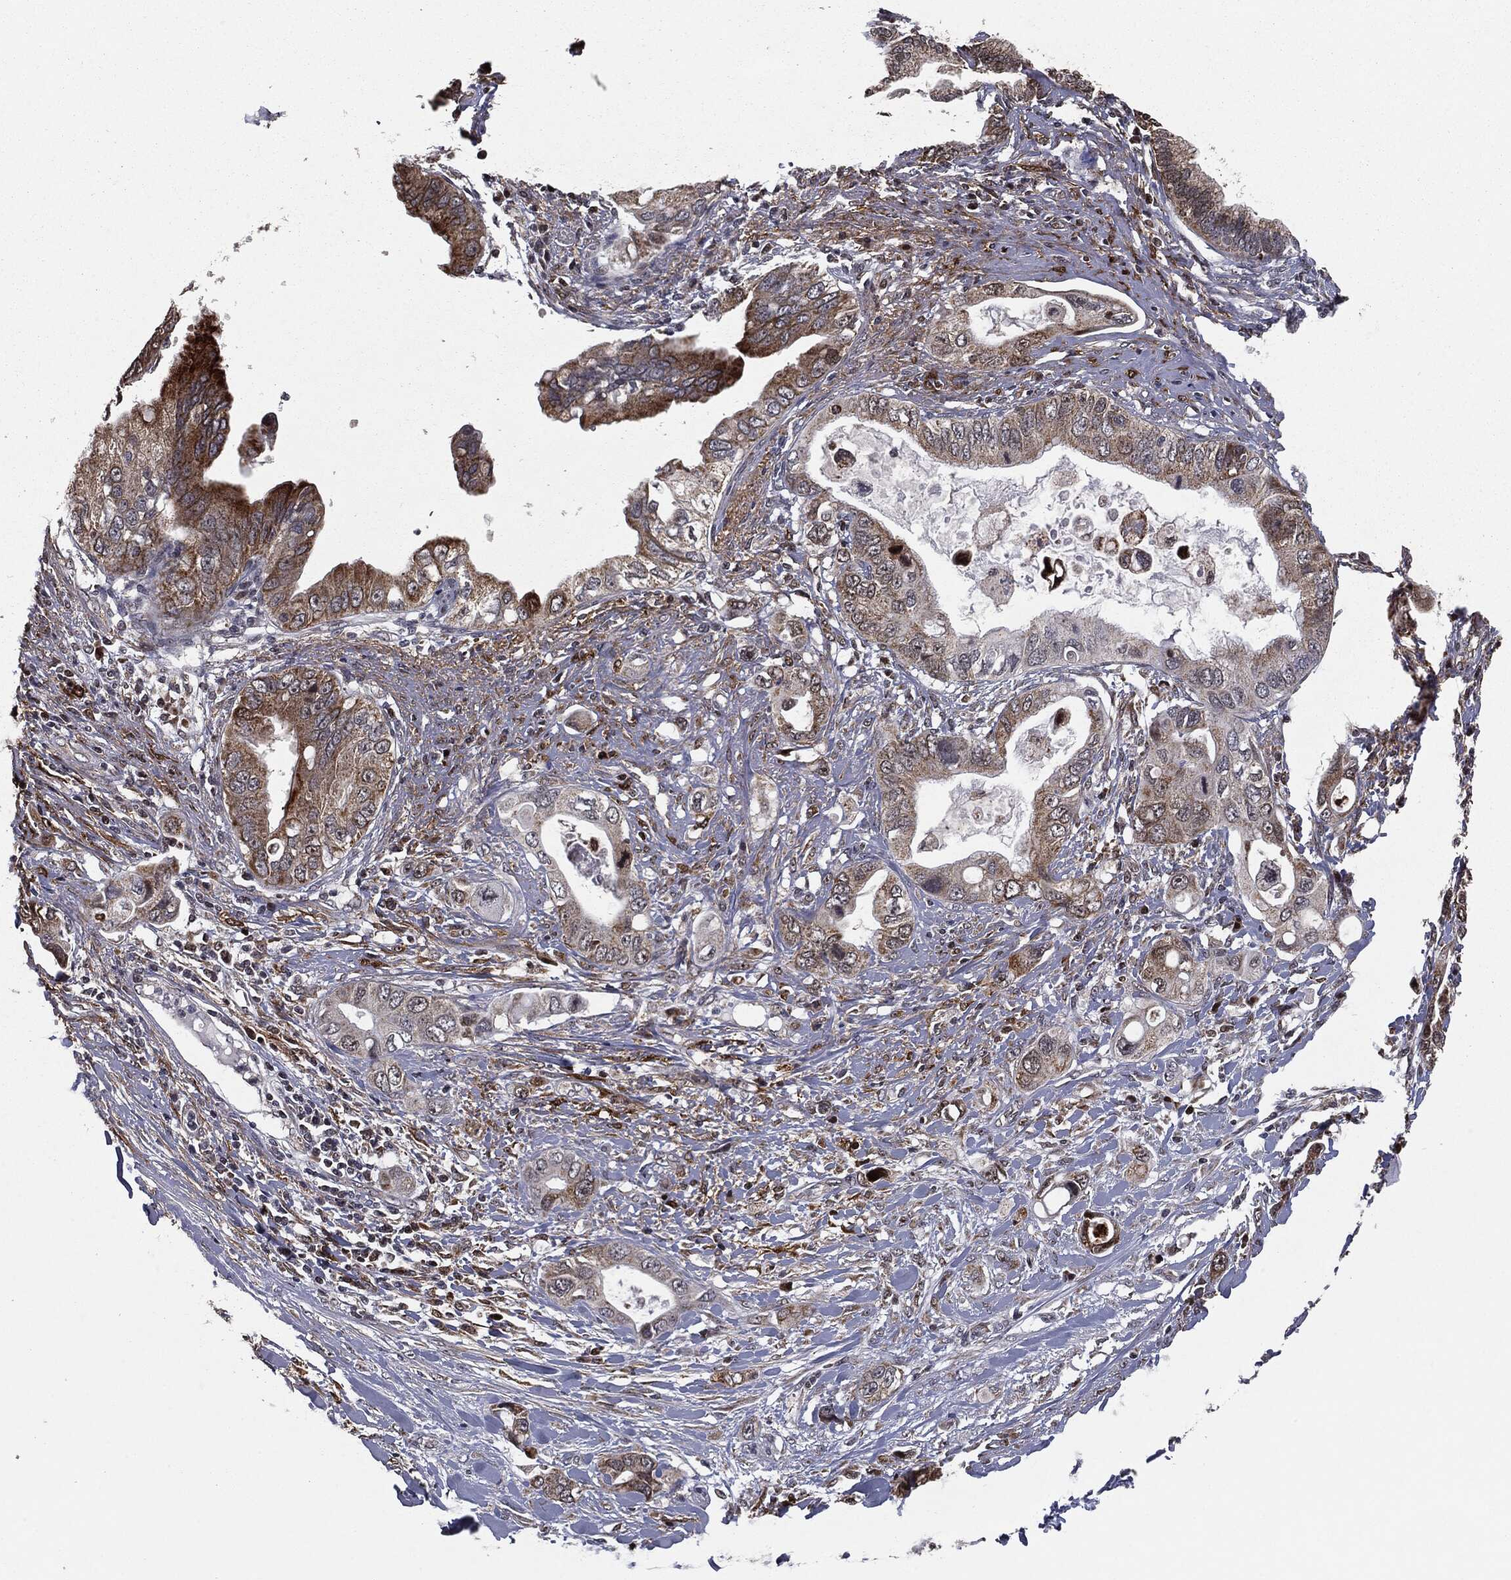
{"staining": {"intensity": "moderate", "quantity": ">75%", "location": "cytoplasmic/membranous"}, "tissue": "pancreatic cancer", "cell_type": "Tumor cells", "image_type": "cancer", "snomed": [{"axis": "morphology", "description": "Adenocarcinoma, NOS"}, {"axis": "topography", "description": "Pancreas"}], "caption": "Pancreatic cancer (adenocarcinoma) was stained to show a protein in brown. There is medium levels of moderate cytoplasmic/membranous staining in about >75% of tumor cells.", "gene": "CHCHD2", "patient": {"sex": "female", "age": 56}}